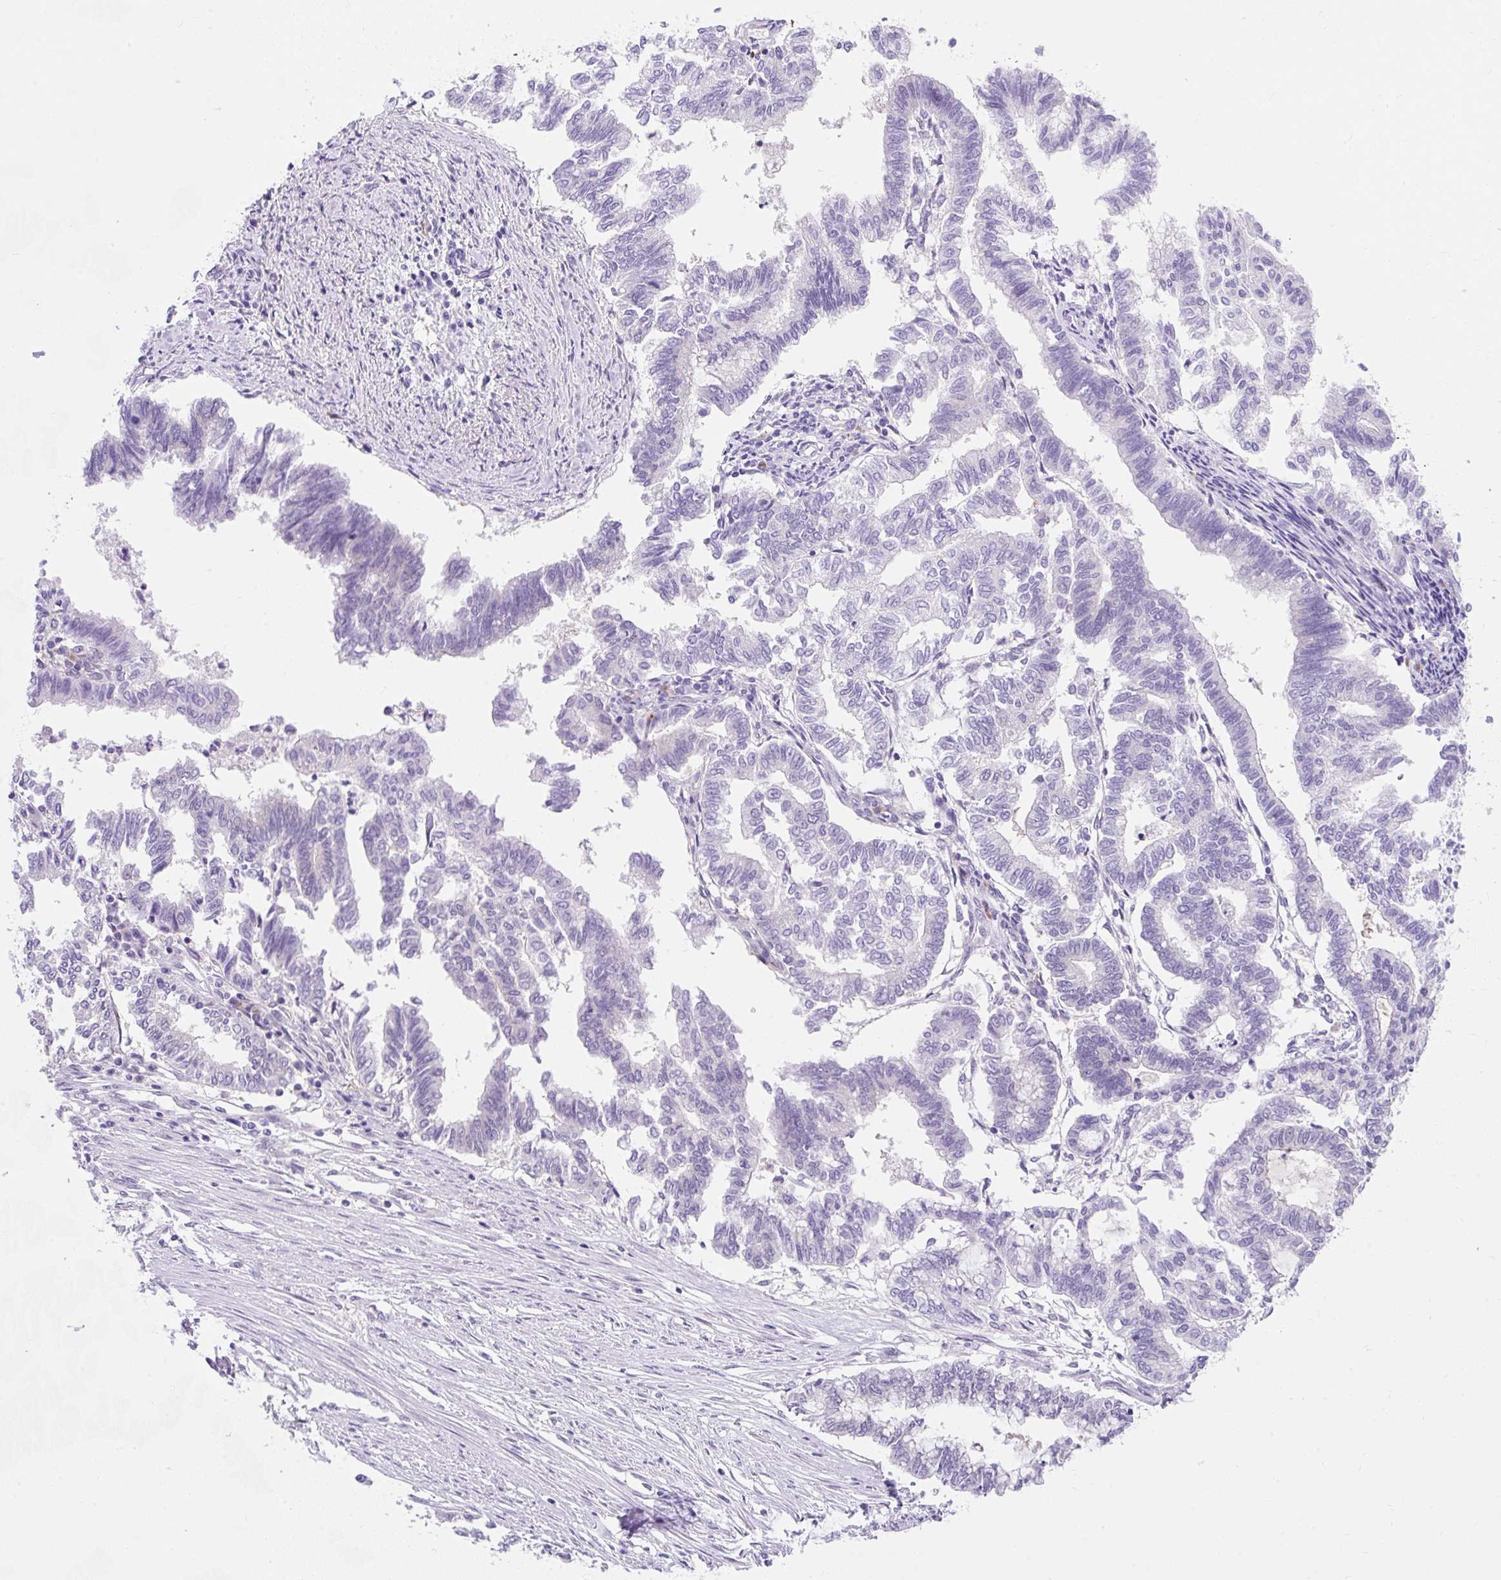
{"staining": {"intensity": "negative", "quantity": "none", "location": "none"}, "tissue": "endometrial cancer", "cell_type": "Tumor cells", "image_type": "cancer", "snomed": [{"axis": "morphology", "description": "Adenocarcinoma, NOS"}, {"axis": "topography", "description": "Endometrium"}], "caption": "The photomicrograph displays no staining of tumor cells in endometrial cancer (adenocarcinoma). The staining was performed using DAB to visualize the protein expression in brown, while the nuclei were stained in blue with hematoxylin (Magnification: 20x).", "gene": "GOLGA8A", "patient": {"sex": "female", "age": 79}}